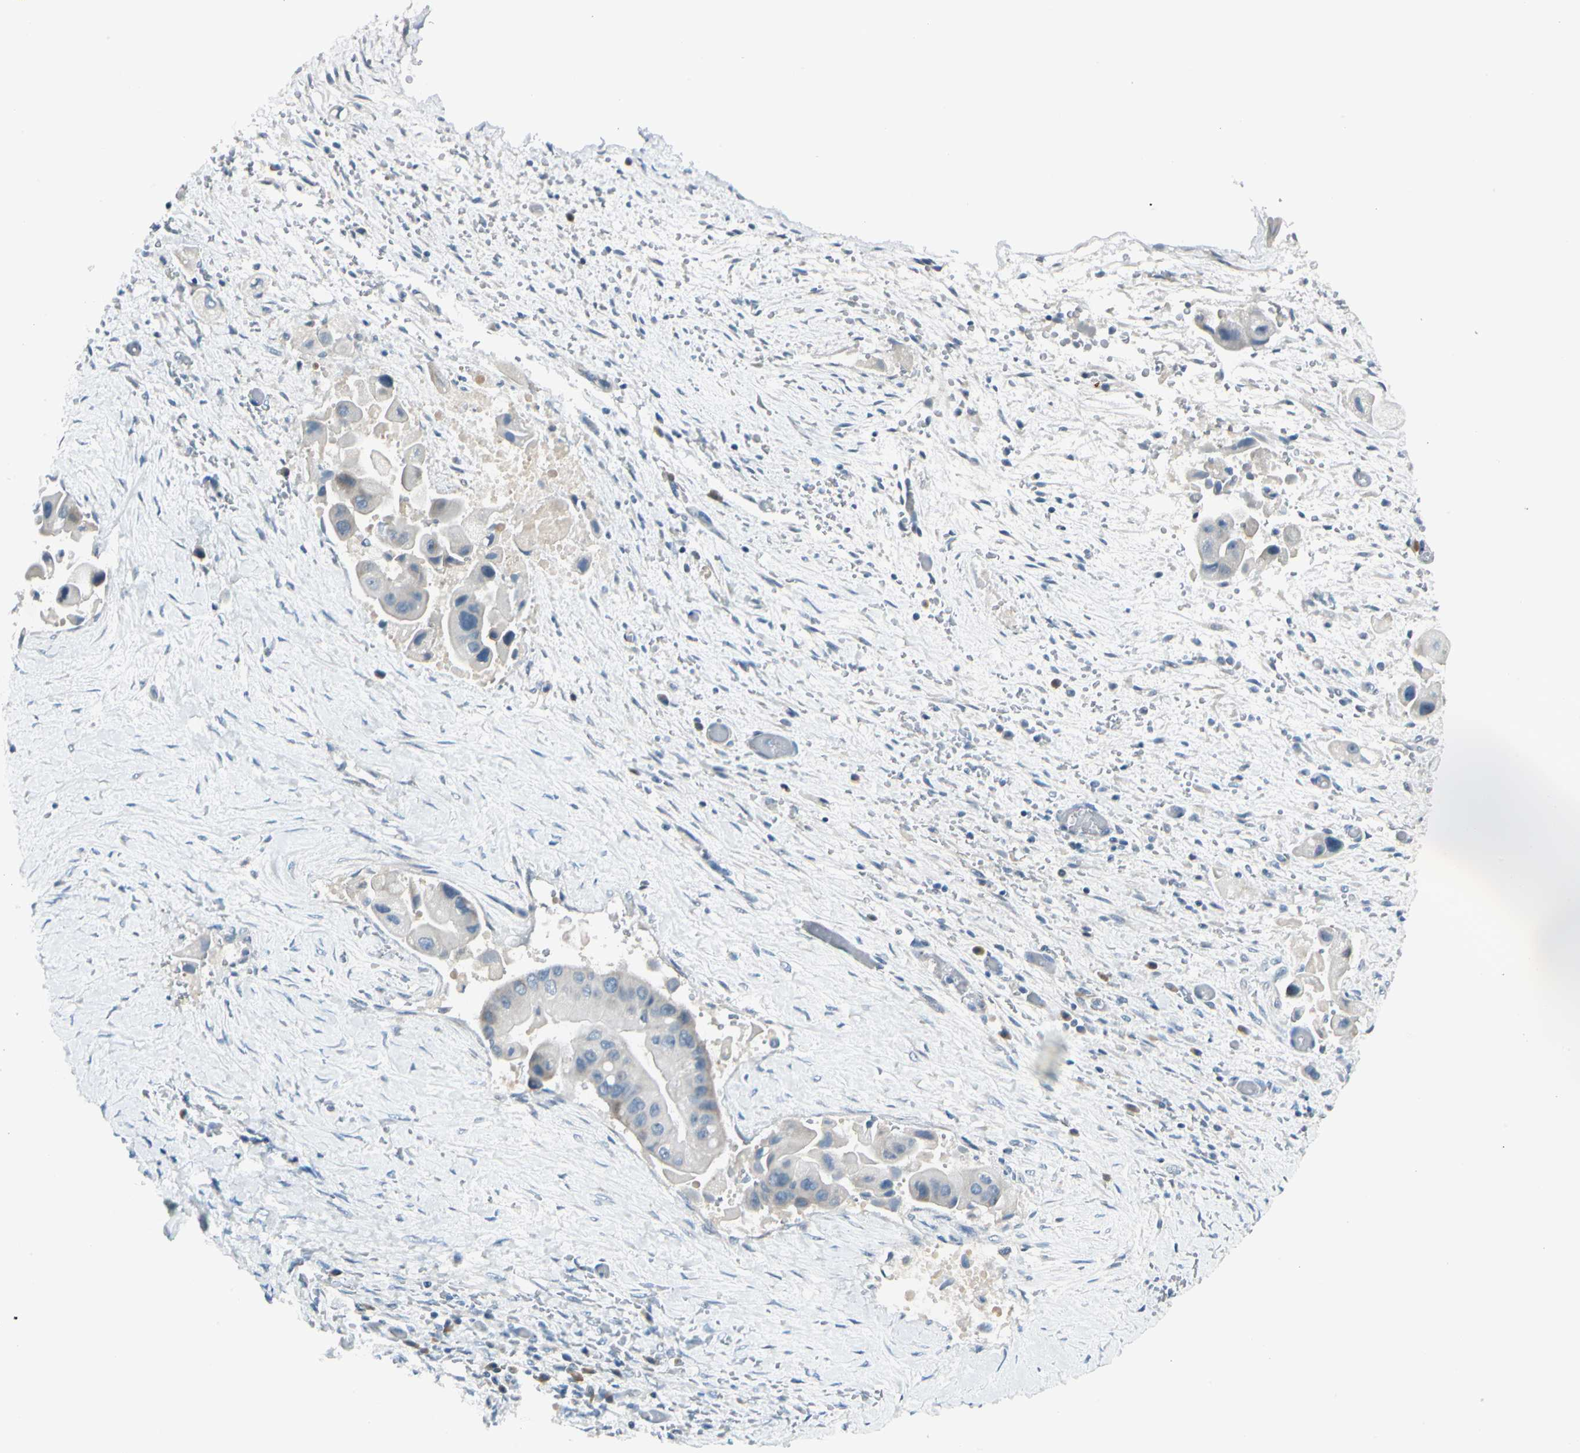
{"staining": {"intensity": "negative", "quantity": "none", "location": "none"}, "tissue": "liver cancer", "cell_type": "Tumor cells", "image_type": "cancer", "snomed": [{"axis": "morphology", "description": "Normal tissue, NOS"}, {"axis": "morphology", "description": "Cholangiocarcinoma"}, {"axis": "topography", "description": "Liver"}, {"axis": "topography", "description": "Peripheral nerve tissue"}], "caption": "DAB immunohistochemical staining of human liver cancer (cholangiocarcinoma) exhibits no significant positivity in tumor cells.", "gene": "ZSCAN1", "patient": {"sex": "male", "age": 50}}